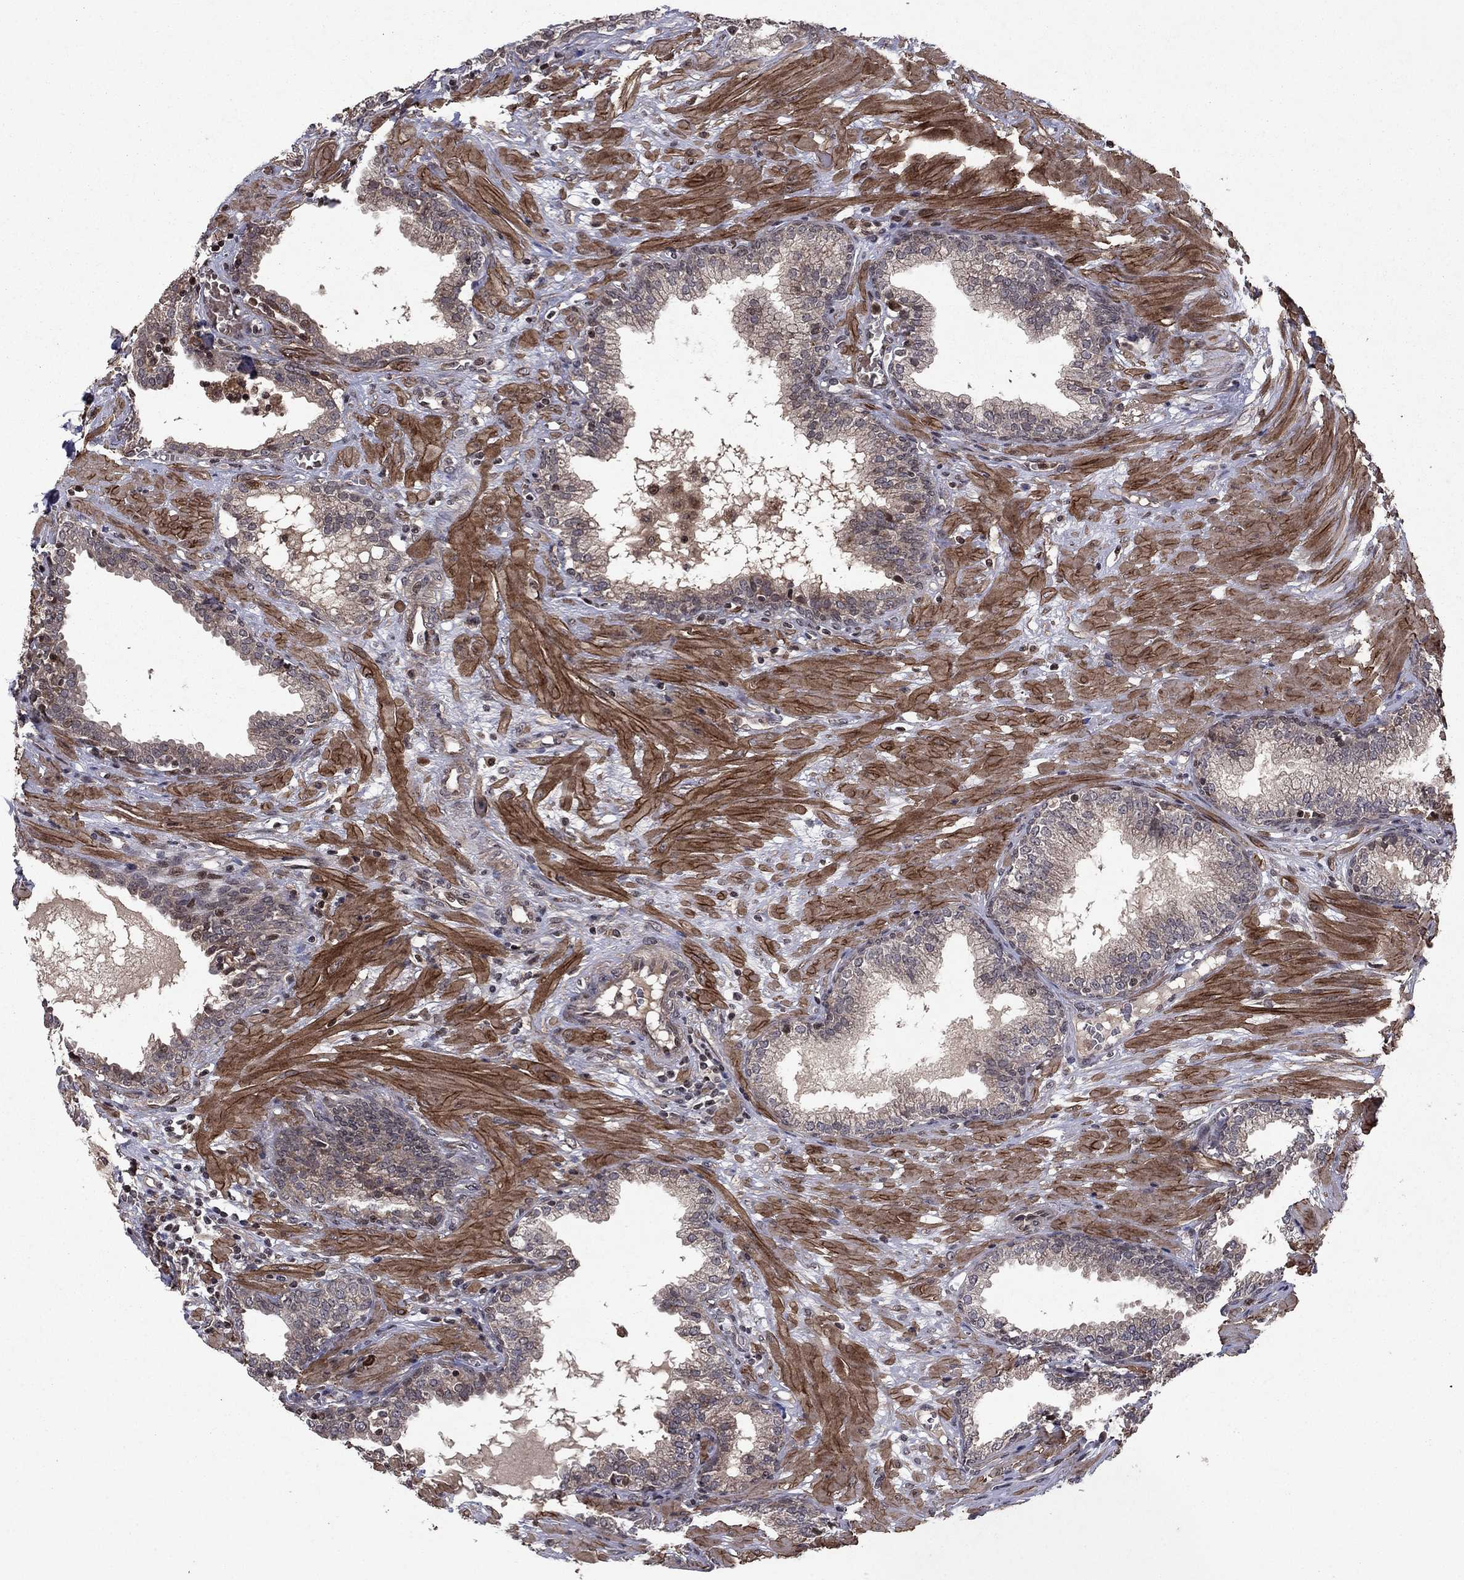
{"staining": {"intensity": "negative", "quantity": "none", "location": "none"}, "tissue": "prostate", "cell_type": "Glandular cells", "image_type": "normal", "snomed": [{"axis": "morphology", "description": "Normal tissue, NOS"}, {"axis": "topography", "description": "Prostate"}], "caption": "A high-resolution histopathology image shows immunohistochemistry (IHC) staining of benign prostate, which demonstrates no significant staining in glandular cells. Brightfield microscopy of immunohistochemistry stained with DAB (brown) and hematoxylin (blue), captured at high magnification.", "gene": "SORBS1", "patient": {"sex": "male", "age": 64}}